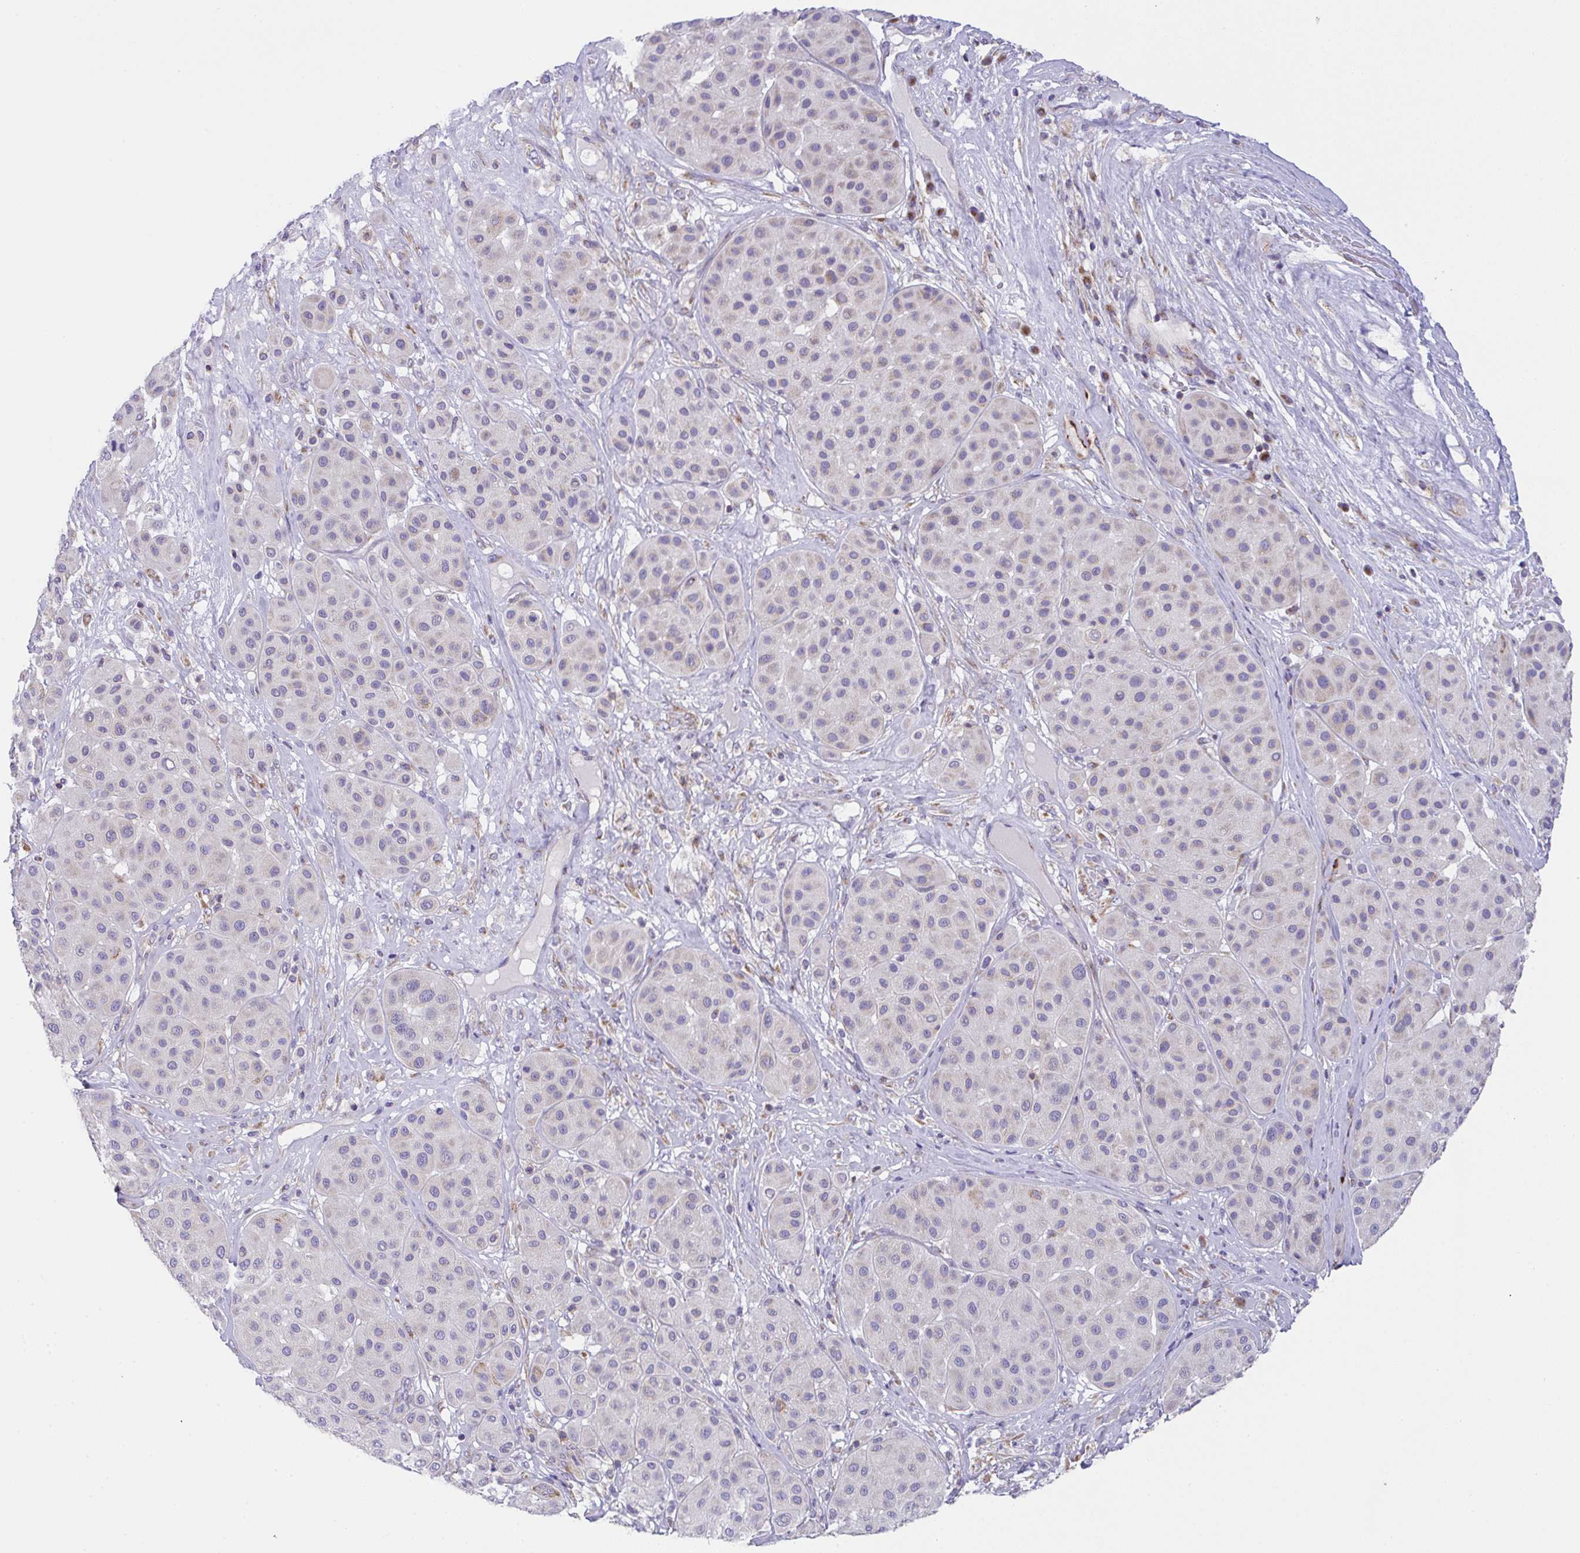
{"staining": {"intensity": "negative", "quantity": "none", "location": "none"}, "tissue": "melanoma", "cell_type": "Tumor cells", "image_type": "cancer", "snomed": [{"axis": "morphology", "description": "Malignant melanoma, Metastatic site"}, {"axis": "topography", "description": "Smooth muscle"}], "caption": "Immunohistochemistry of human malignant melanoma (metastatic site) demonstrates no positivity in tumor cells.", "gene": "MIA3", "patient": {"sex": "male", "age": 41}}